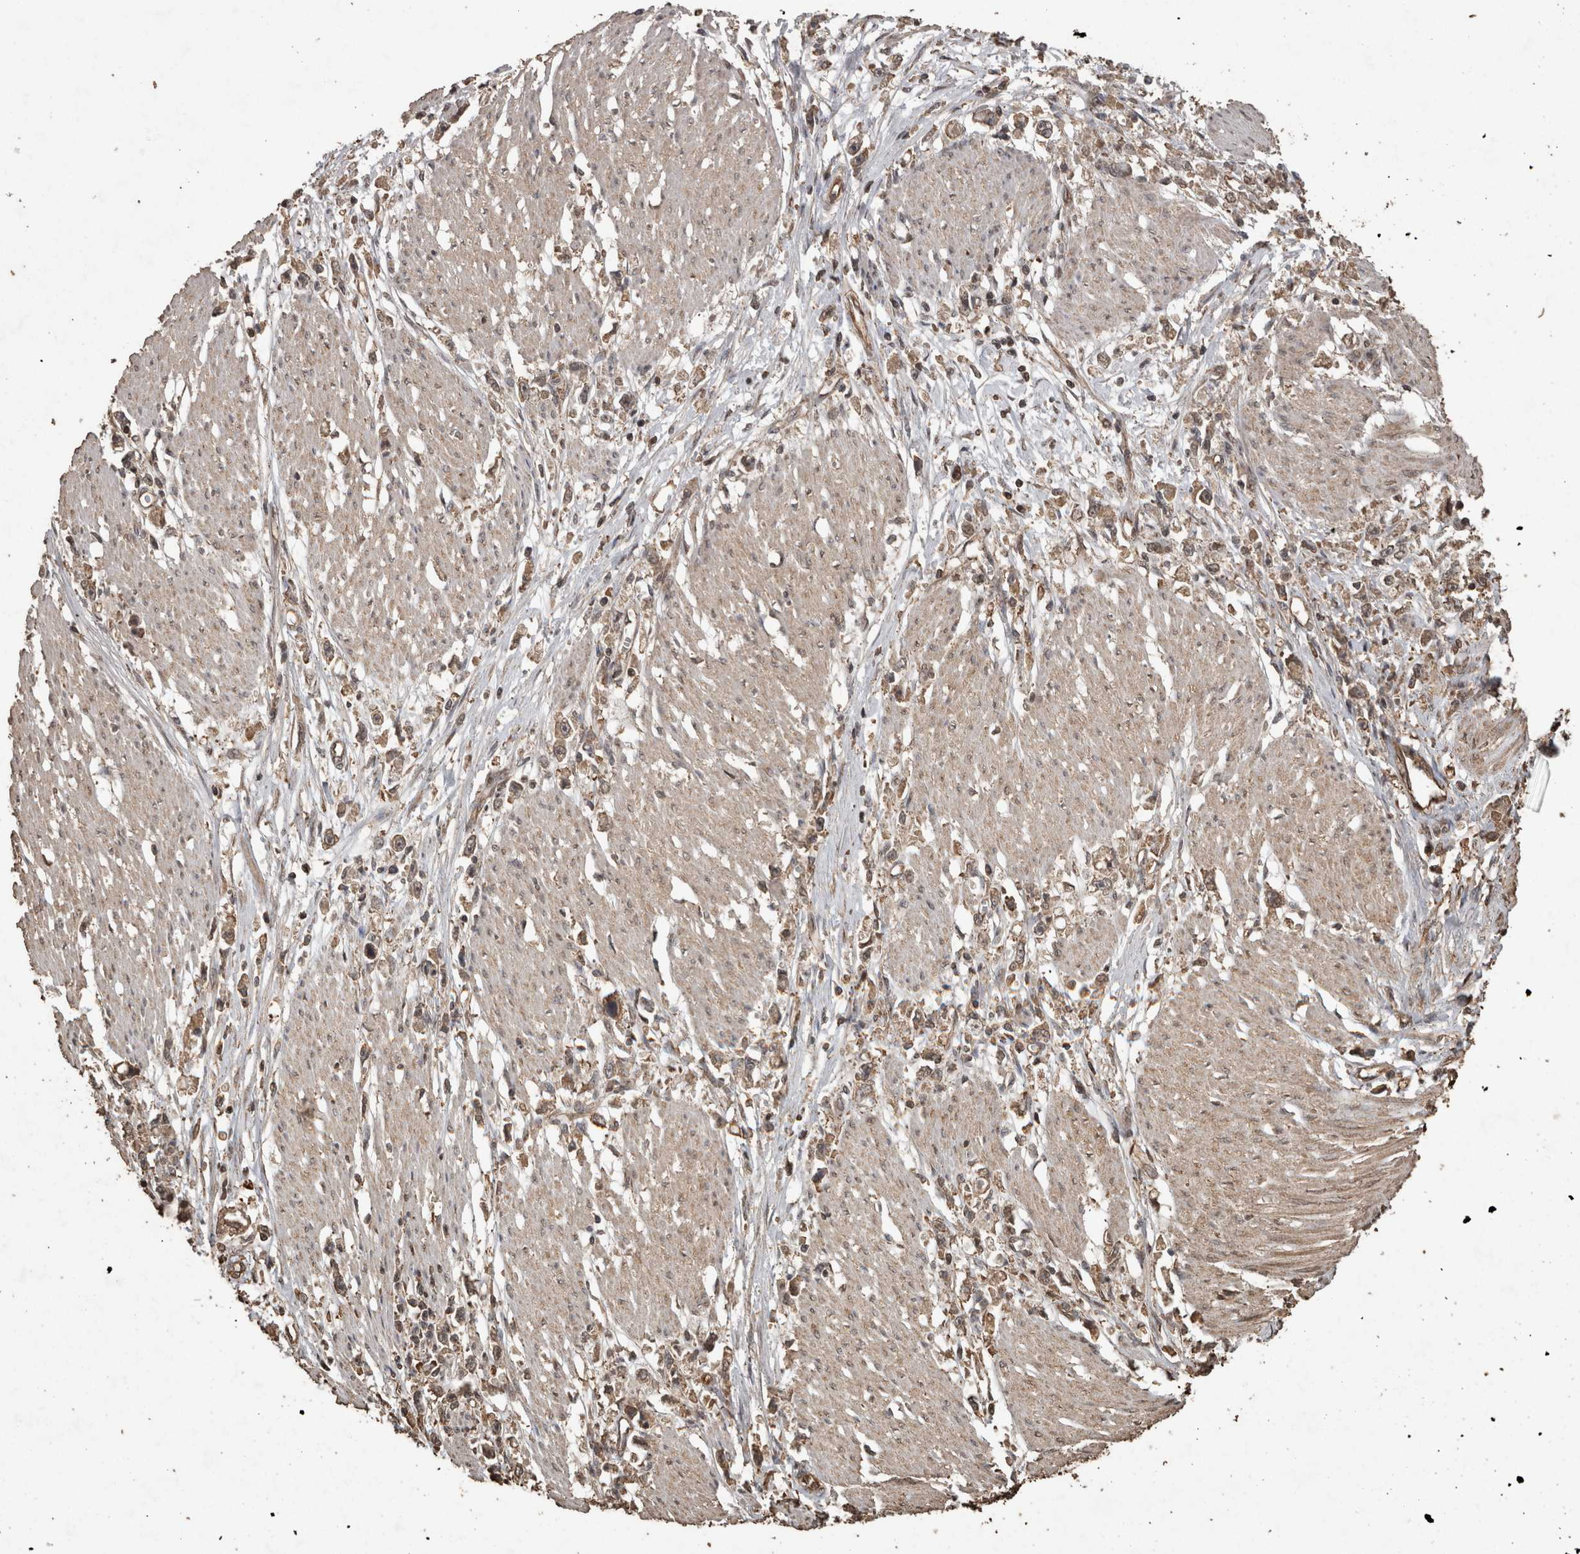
{"staining": {"intensity": "moderate", "quantity": ">75%", "location": "cytoplasmic/membranous"}, "tissue": "stomach cancer", "cell_type": "Tumor cells", "image_type": "cancer", "snomed": [{"axis": "morphology", "description": "Adenocarcinoma, NOS"}, {"axis": "topography", "description": "Stomach"}], "caption": "Moderate cytoplasmic/membranous staining for a protein is appreciated in approximately >75% of tumor cells of stomach adenocarcinoma using IHC.", "gene": "PINK1", "patient": {"sex": "female", "age": 59}}